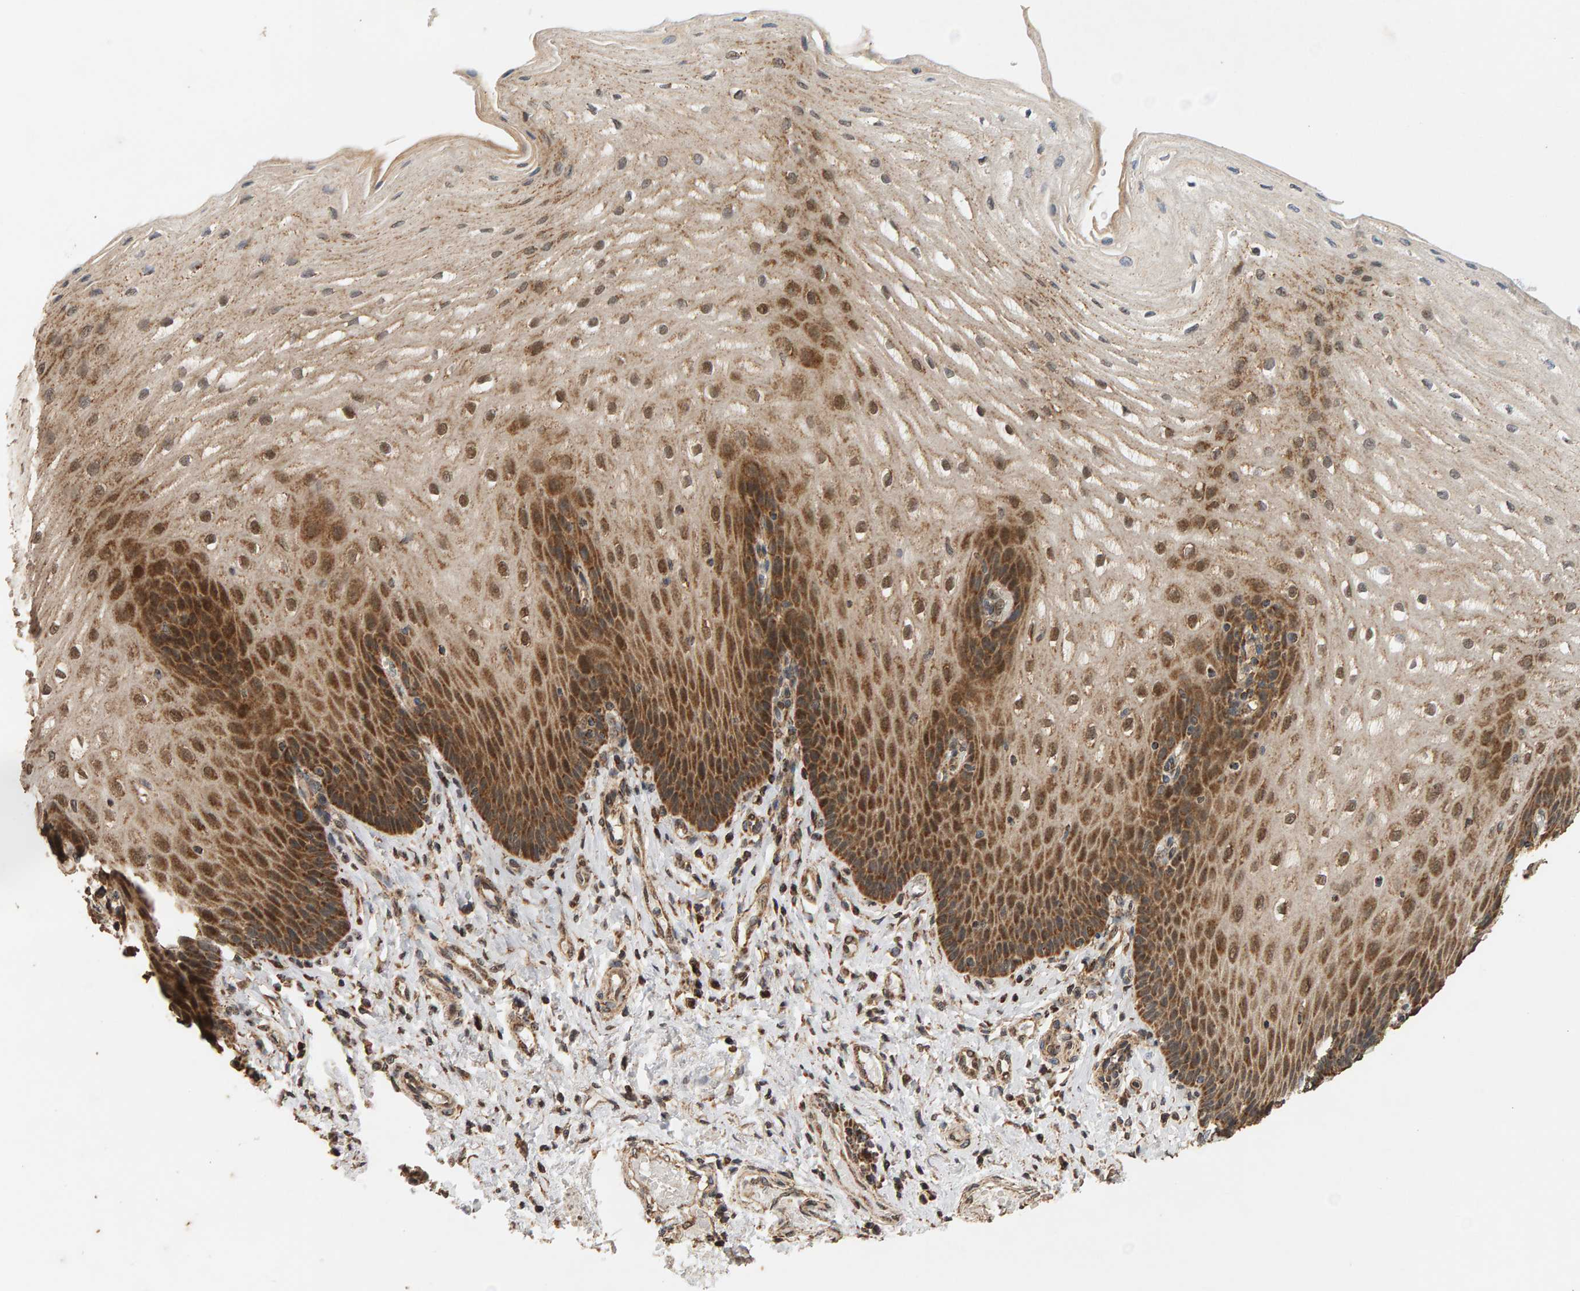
{"staining": {"intensity": "moderate", "quantity": ">75%", "location": "cytoplasmic/membranous"}, "tissue": "esophagus", "cell_type": "Squamous epithelial cells", "image_type": "normal", "snomed": [{"axis": "morphology", "description": "Normal tissue, NOS"}, {"axis": "topography", "description": "Esophagus"}], "caption": "A brown stain shows moderate cytoplasmic/membranous staining of a protein in squamous epithelial cells of benign human esophagus. (brown staining indicates protein expression, while blue staining denotes nuclei).", "gene": "GSTK1", "patient": {"sex": "male", "age": 54}}